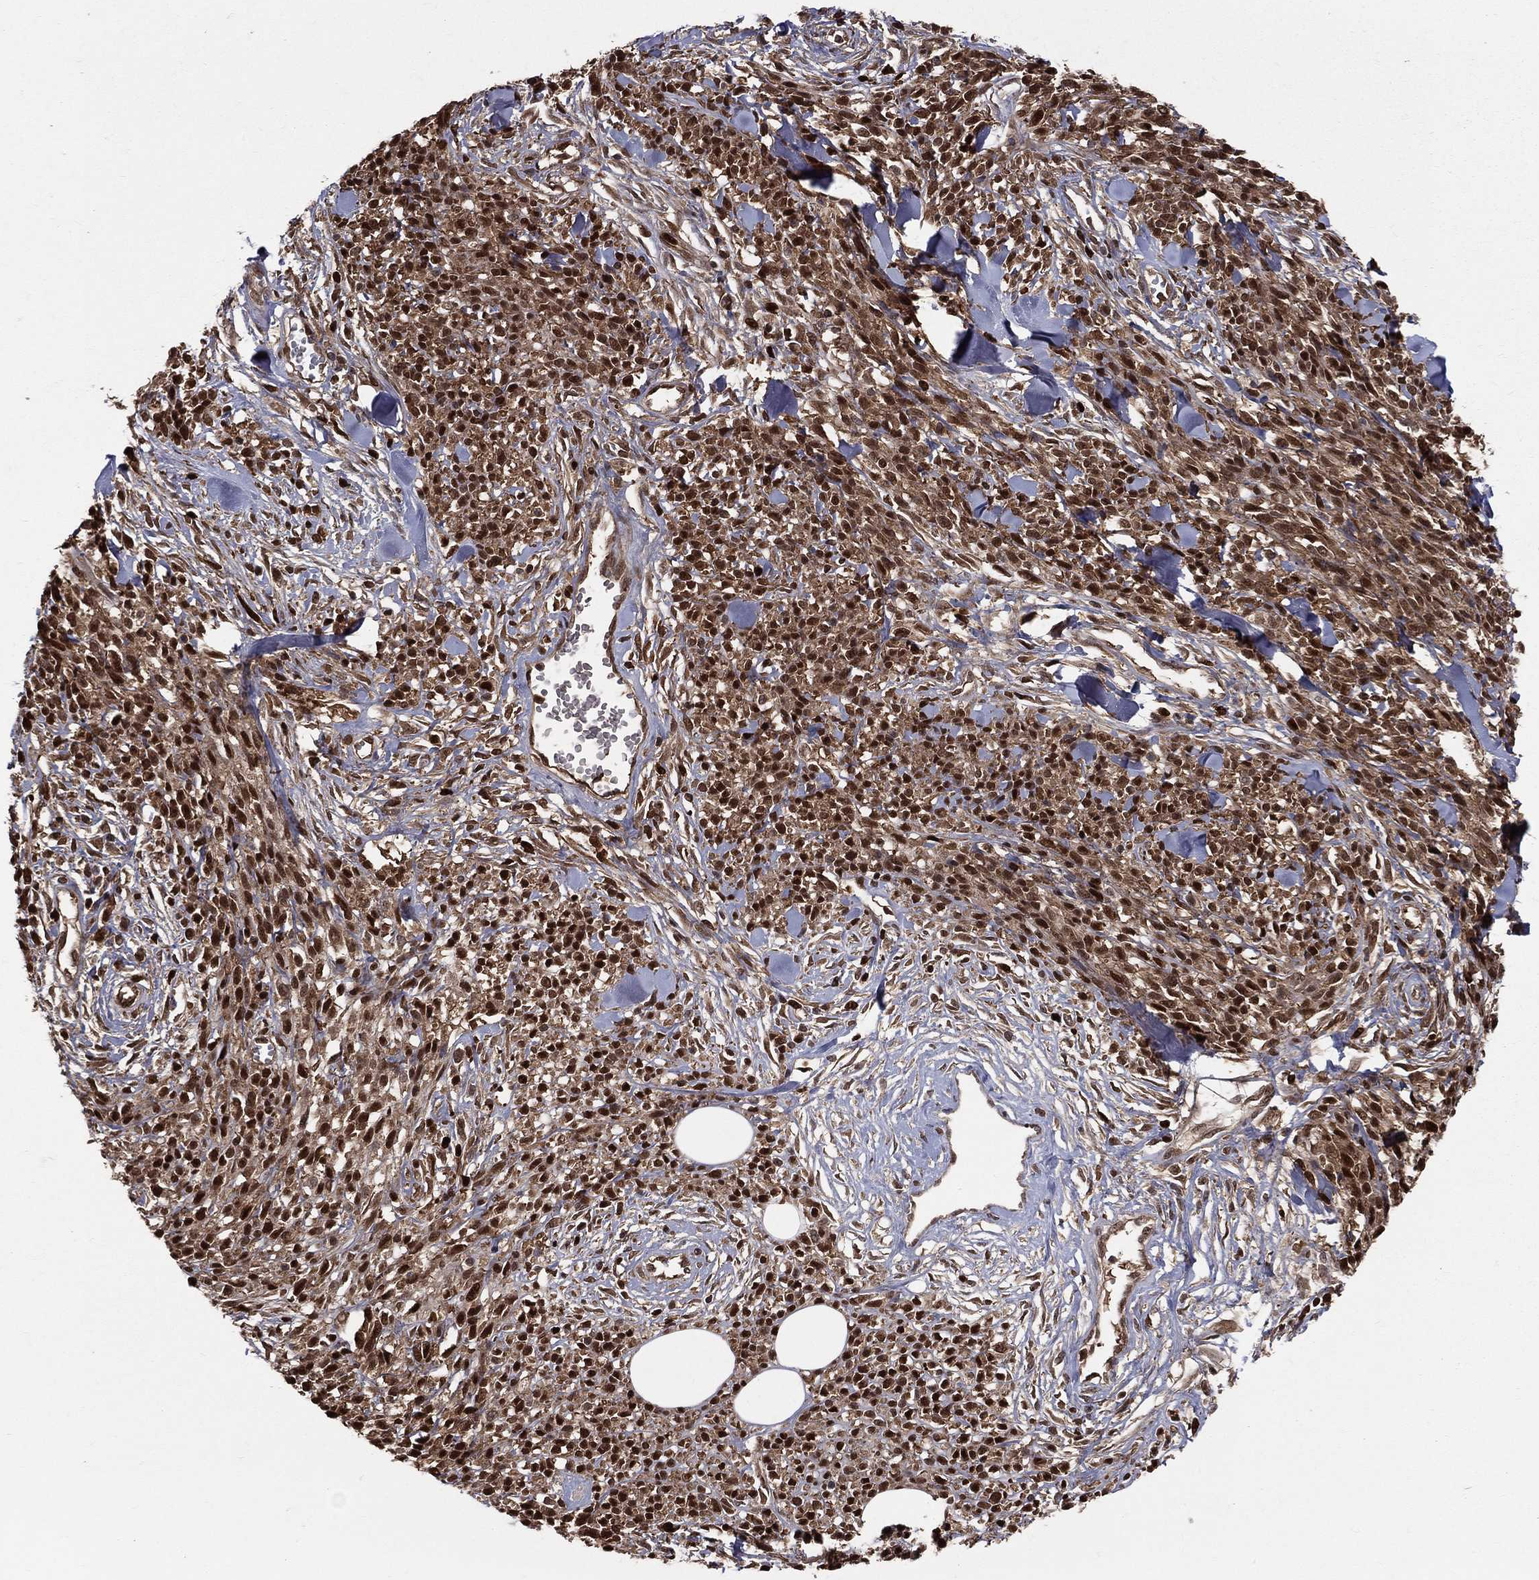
{"staining": {"intensity": "strong", "quantity": ">75%", "location": "cytoplasmic/membranous,nuclear"}, "tissue": "melanoma", "cell_type": "Tumor cells", "image_type": "cancer", "snomed": [{"axis": "morphology", "description": "Malignant melanoma, NOS"}, {"axis": "topography", "description": "Skin"}, {"axis": "topography", "description": "Skin of trunk"}], "caption": "Immunohistochemical staining of human melanoma demonstrates high levels of strong cytoplasmic/membranous and nuclear staining in approximately >75% of tumor cells.", "gene": "ENO1", "patient": {"sex": "male", "age": 74}}